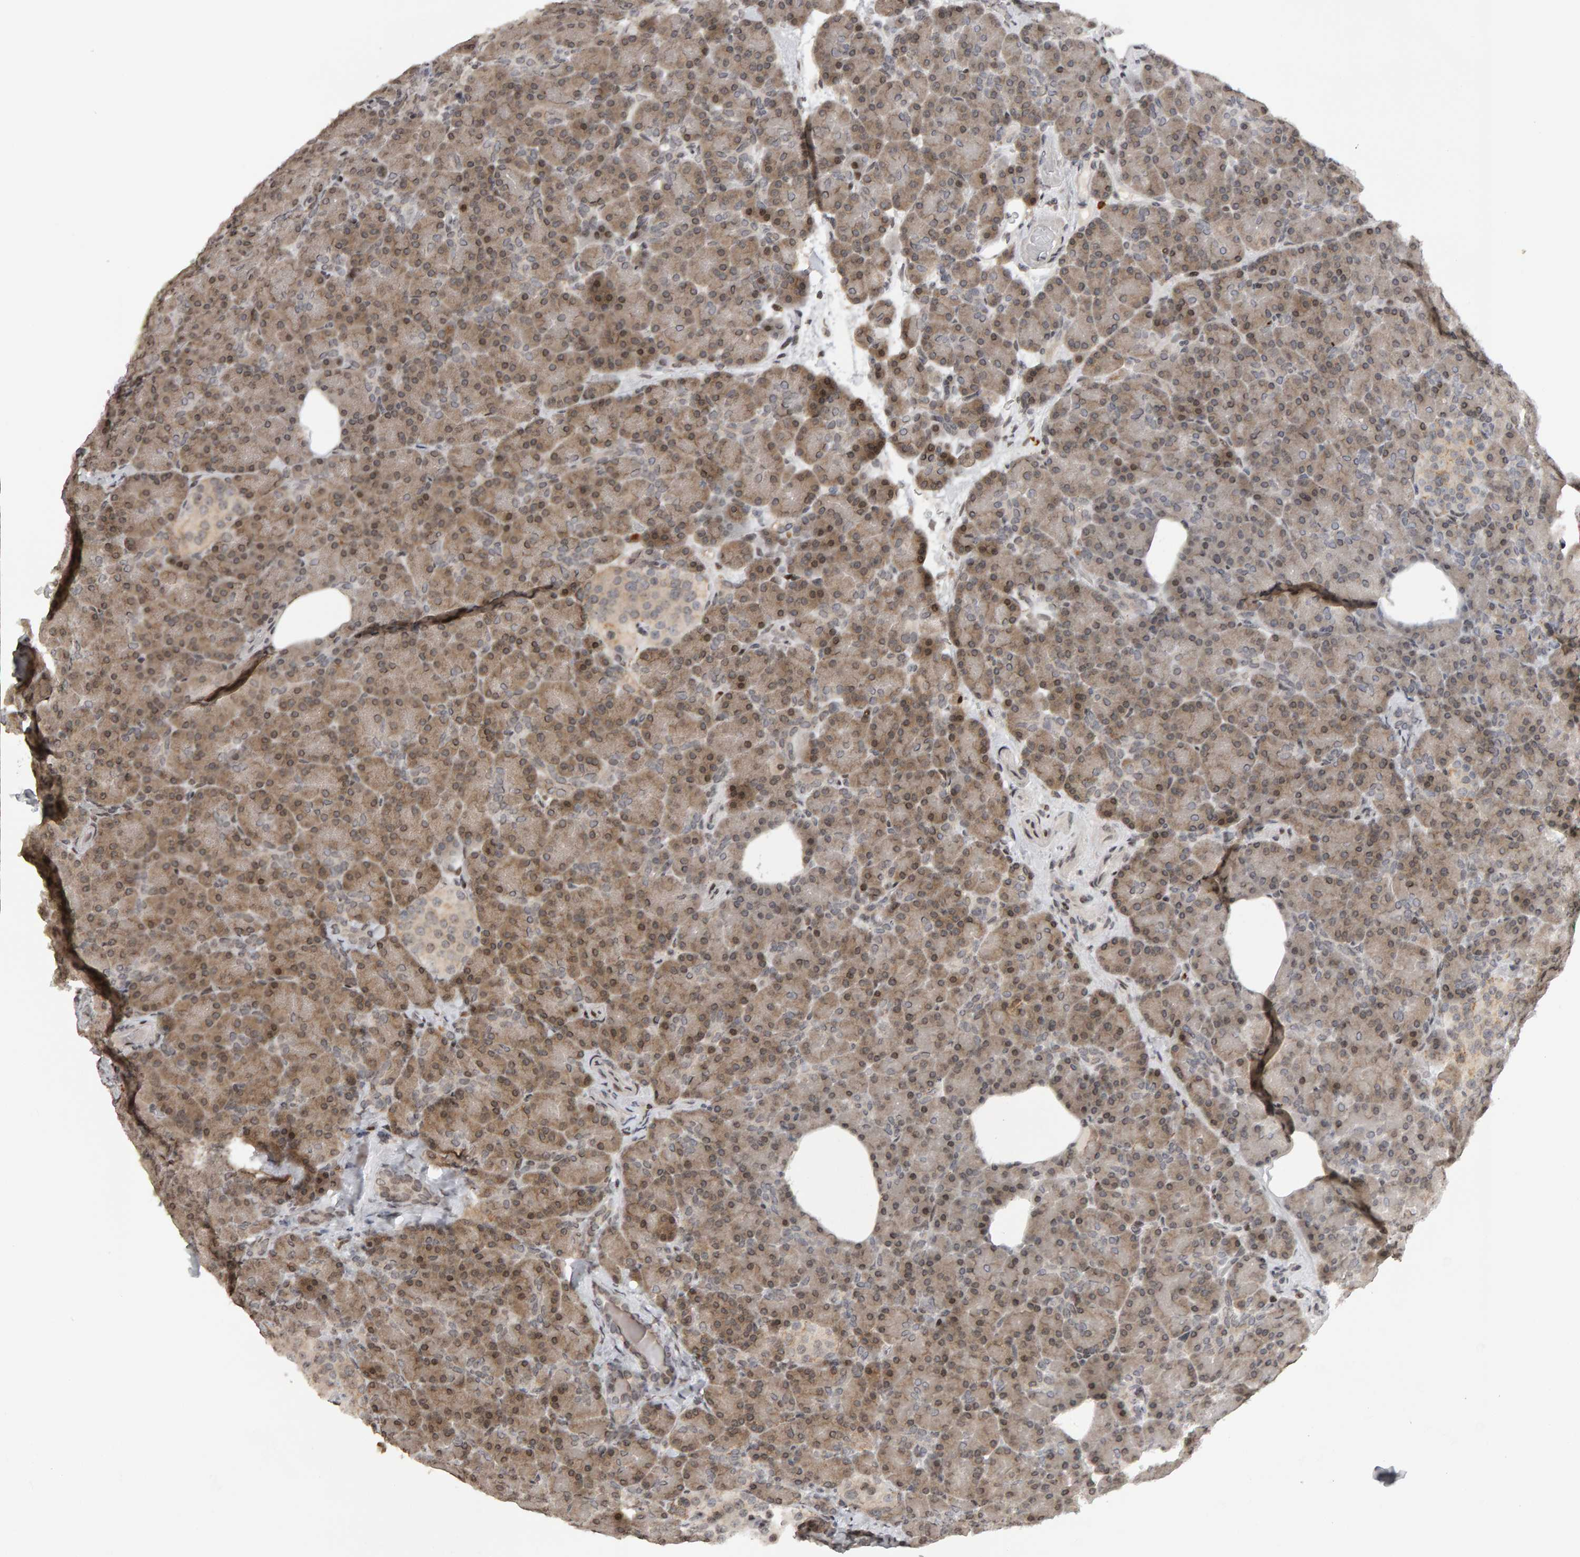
{"staining": {"intensity": "moderate", "quantity": ">75%", "location": "cytoplasmic/membranous,nuclear"}, "tissue": "pancreas", "cell_type": "Exocrine glandular cells", "image_type": "normal", "snomed": [{"axis": "morphology", "description": "Normal tissue, NOS"}, {"axis": "topography", "description": "Pancreas"}], "caption": "Moderate cytoplasmic/membranous,nuclear staining for a protein is seen in approximately >75% of exocrine glandular cells of benign pancreas using immunohistochemistry.", "gene": "TRAM1", "patient": {"sex": "female", "age": 43}}